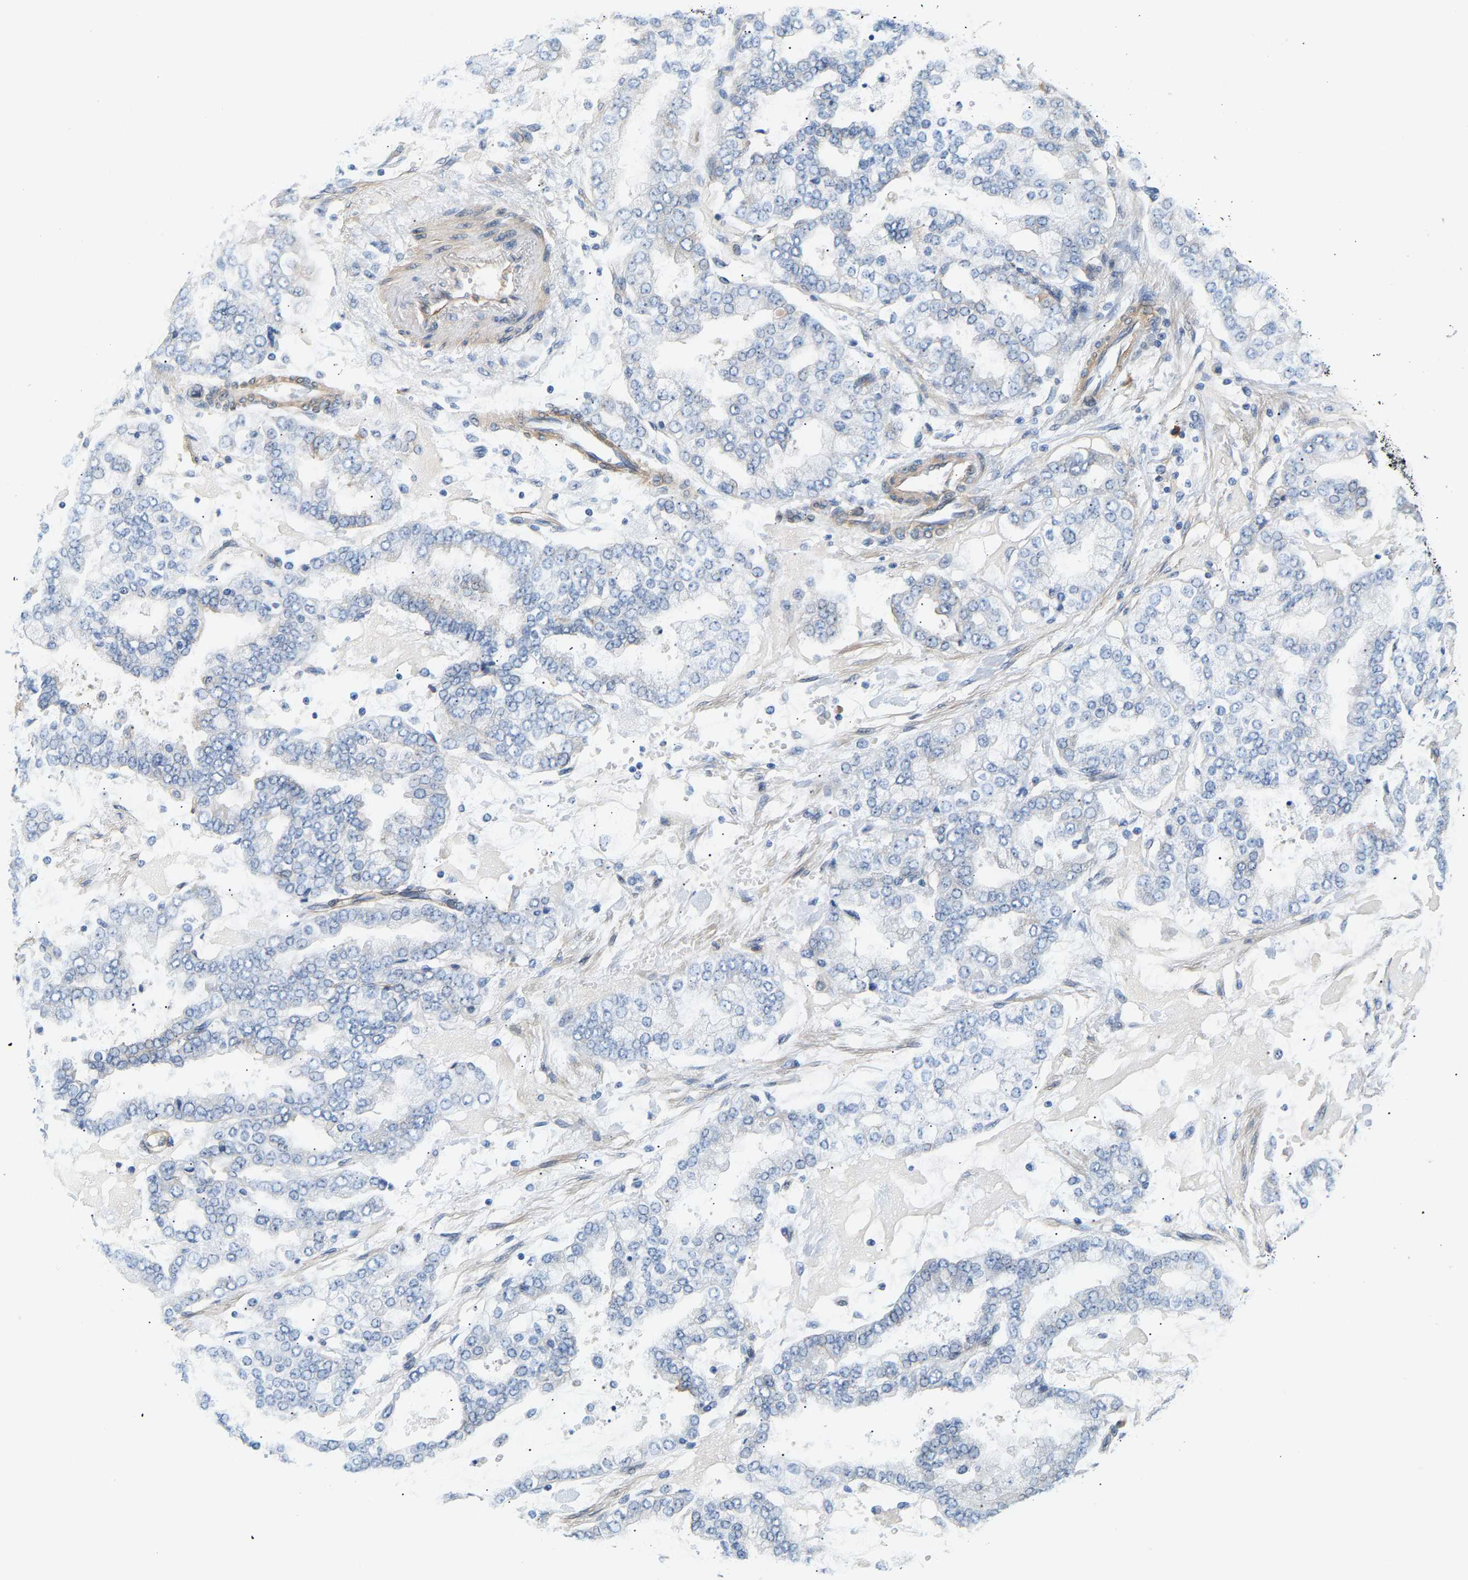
{"staining": {"intensity": "negative", "quantity": "none", "location": "none"}, "tissue": "stomach cancer", "cell_type": "Tumor cells", "image_type": "cancer", "snomed": [{"axis": "morphology", "description": "Normal tissue, NOS"}, {"axis": "morphology", "description": "Adenocarcinoma, NOS"}, {"axis": "topography", "description": "Stomach, upper"}, {"axis": "topography", "description": "Stomach"}], "caption": "Histopathology image shows no protein staining in tumor cells of adenocarcinoma (stomach) tissue.", "gene": "PAWR", "patient": {"sex": "male", "age": 76}}